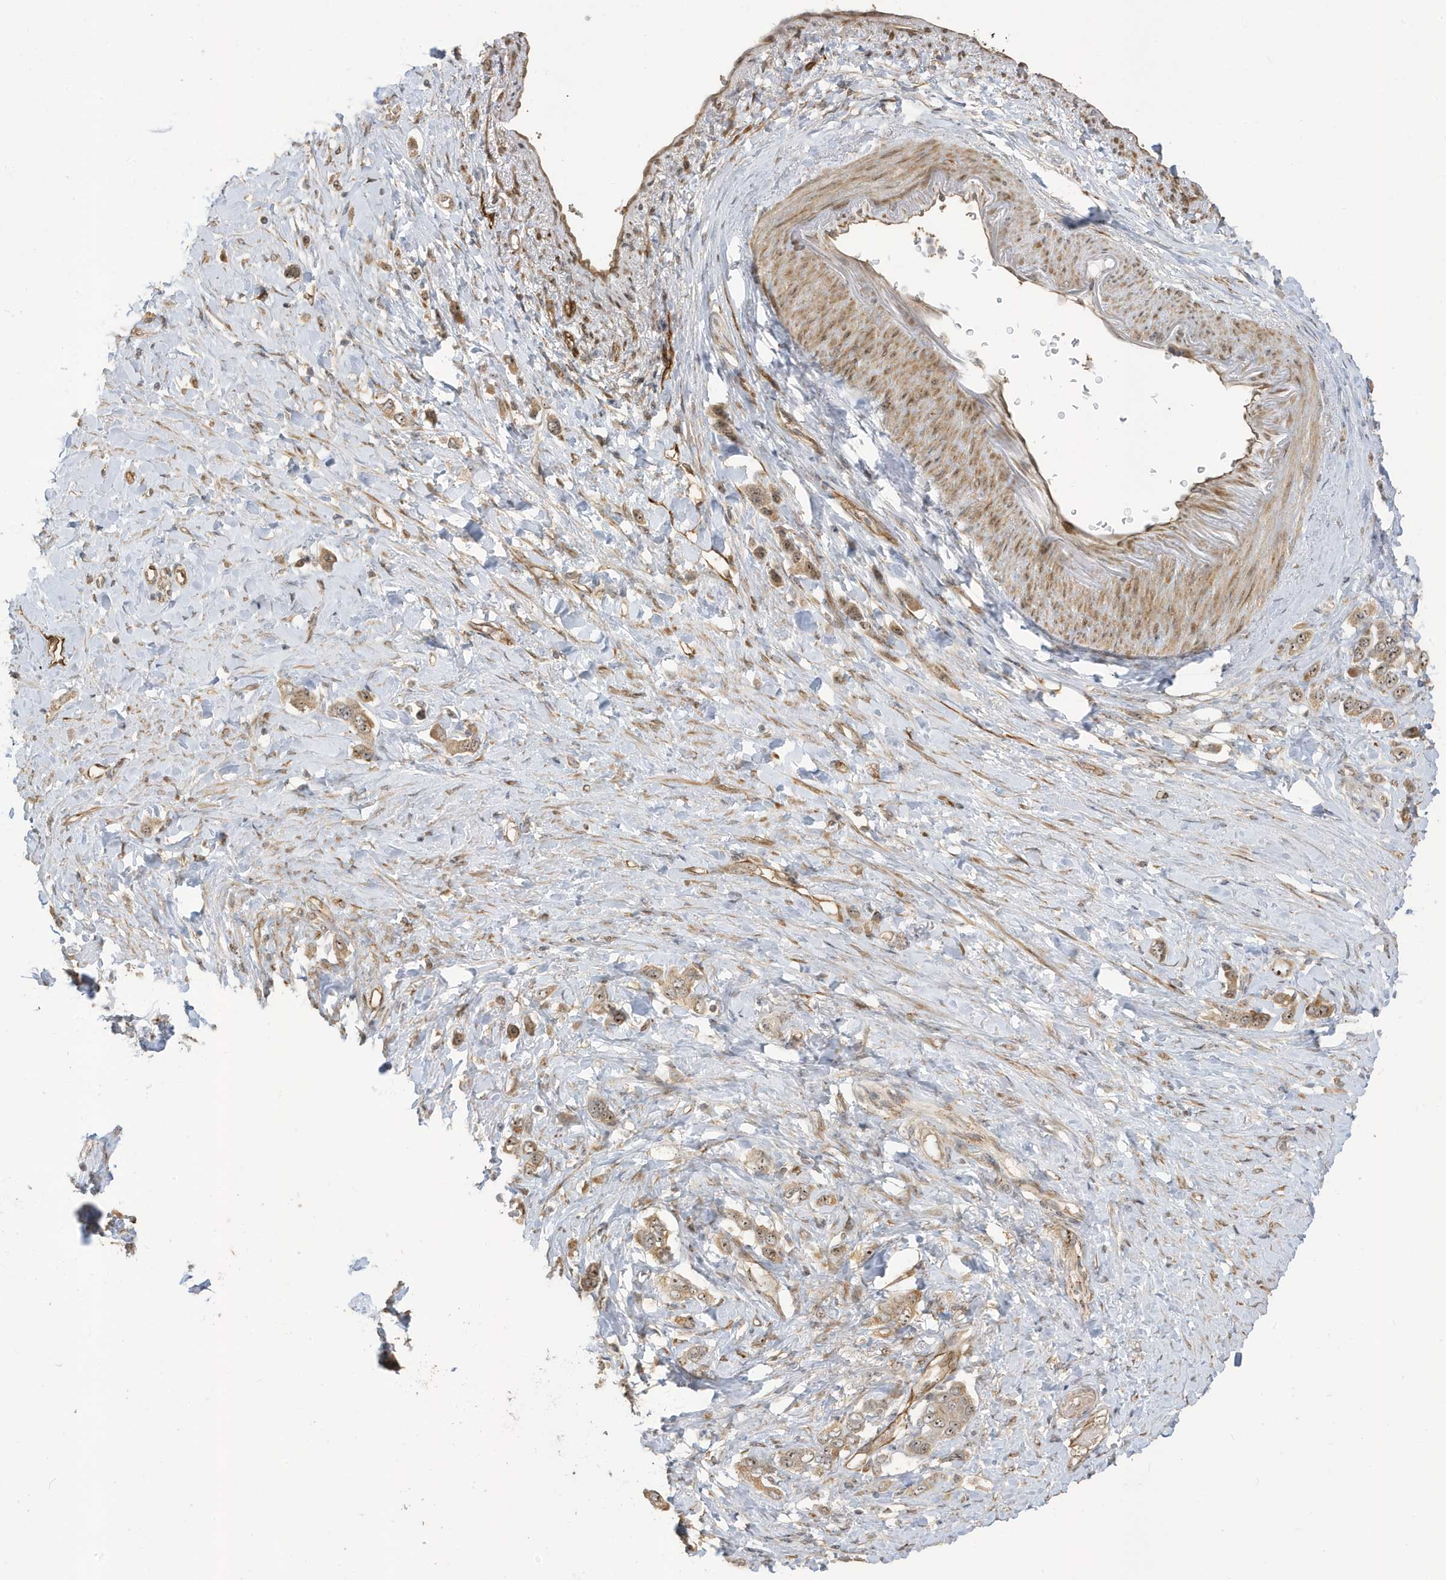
{"staining": {"intensity": "weak", "quantity": ">75%", "location": "cytoplasmic/membranous,nuclear"}, "tissue": "stomach cancer", "cell_type": "Tumor cells", "image_type": "cancer", "snomed": [{"axis": "morphology", "description": "Adenocarcinoma, NOS"}, {"axis": "topography", "description": "Stomach"}], "caption": "Protein positivity by IHC demonstrates weak cytoplasmic/membranous and nuclear expression in approximately >75% of tumor cells in stomach adenocarcinoma. (Brightfield microscopy of DAB IHC at high magnification).", "gene": "ECM2", "patient": {"sex": "female", "age": 65}}